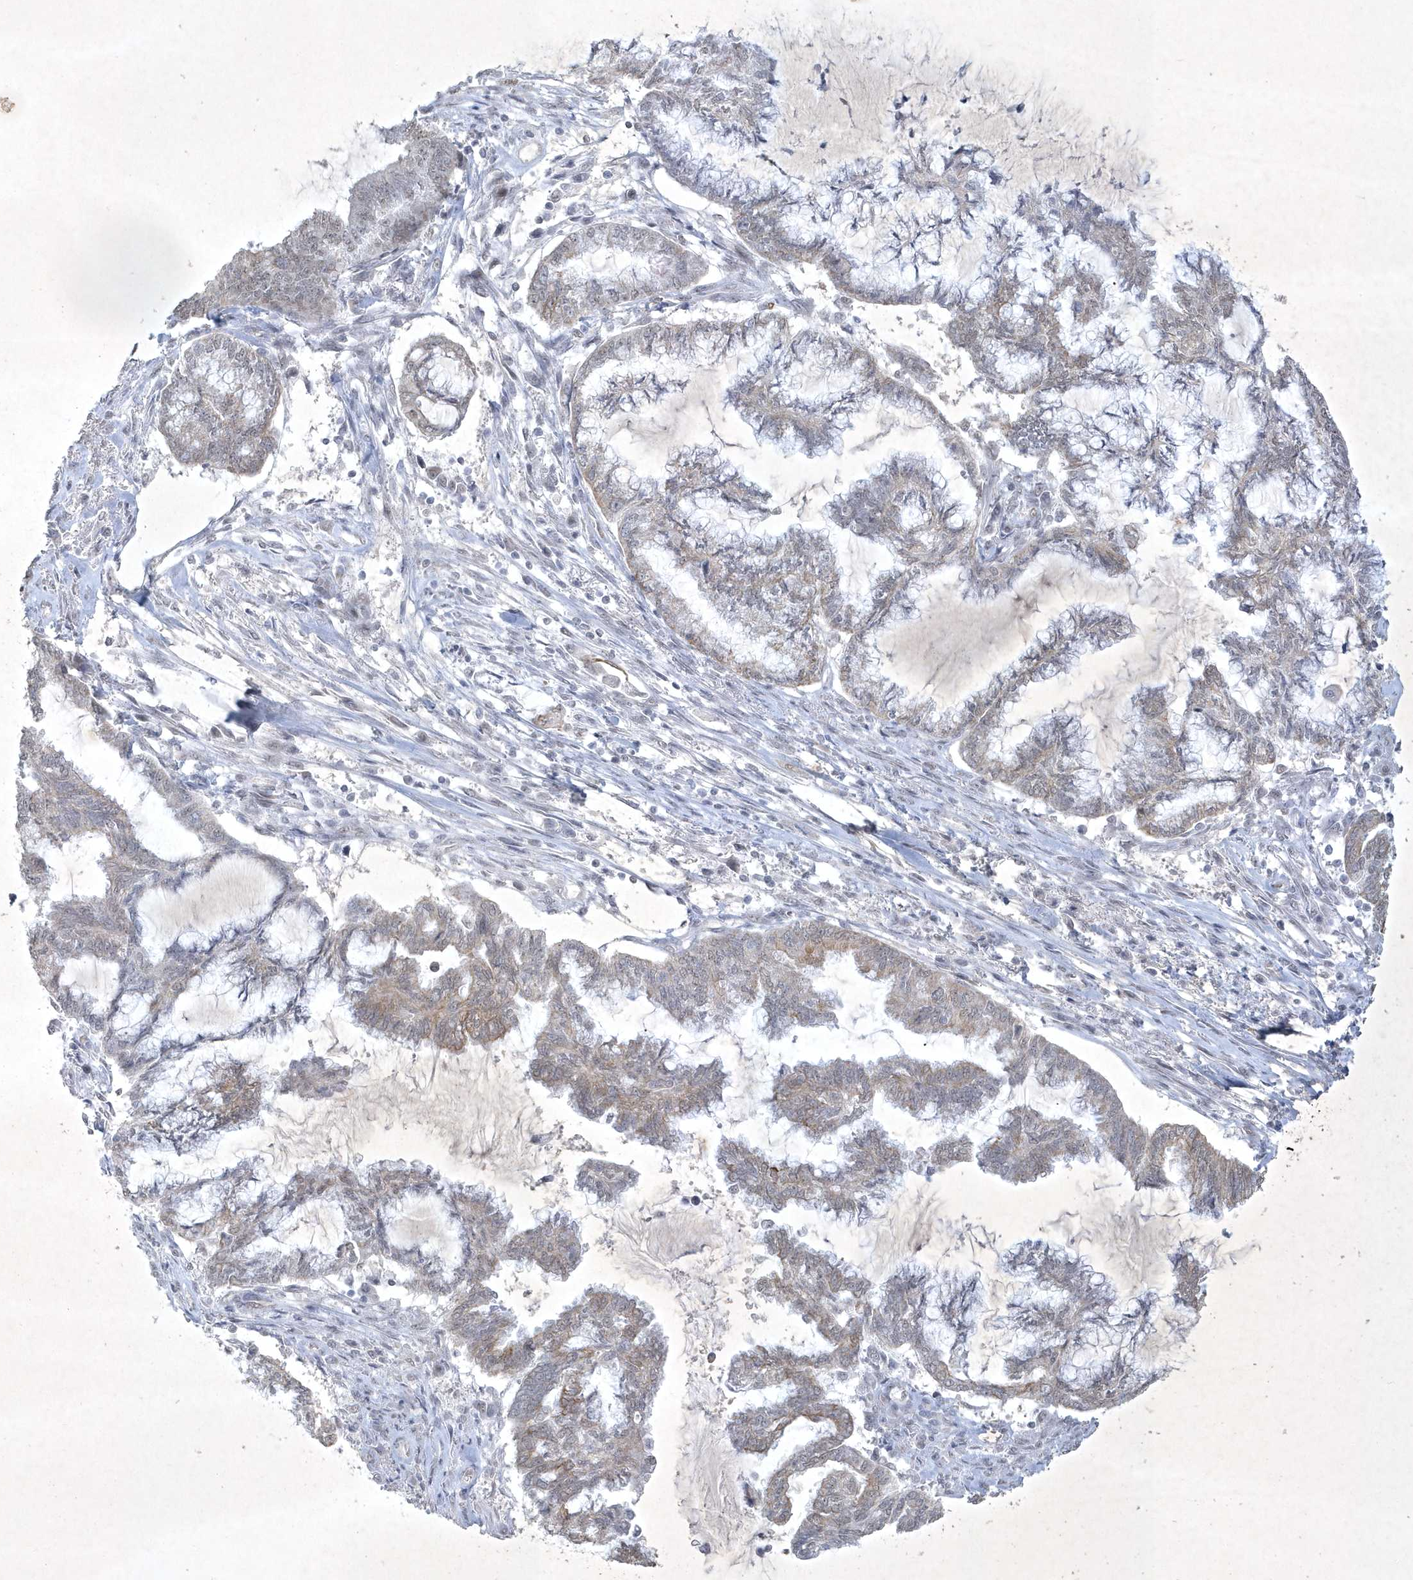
{"staining": {"intensity": "weak", "quantity": "<25%", "location": "cytoplasmic/membranous"}, "tissue": "endometrial cancer", "cell_type": "Tumor cells", "image_type": "cancer", "snomed": [{"axis": "morphology", "description": "Adenocarcinoma, NOS"}, {"axis": "topography", "description": "Endometrium"}], "caption": "A histopathology image of endometrial cancer stained for a protein exhibits no brown staining in tumor cells.", "gene": "ZBTB9", "patient": {"sex": "female", "age": 86}}